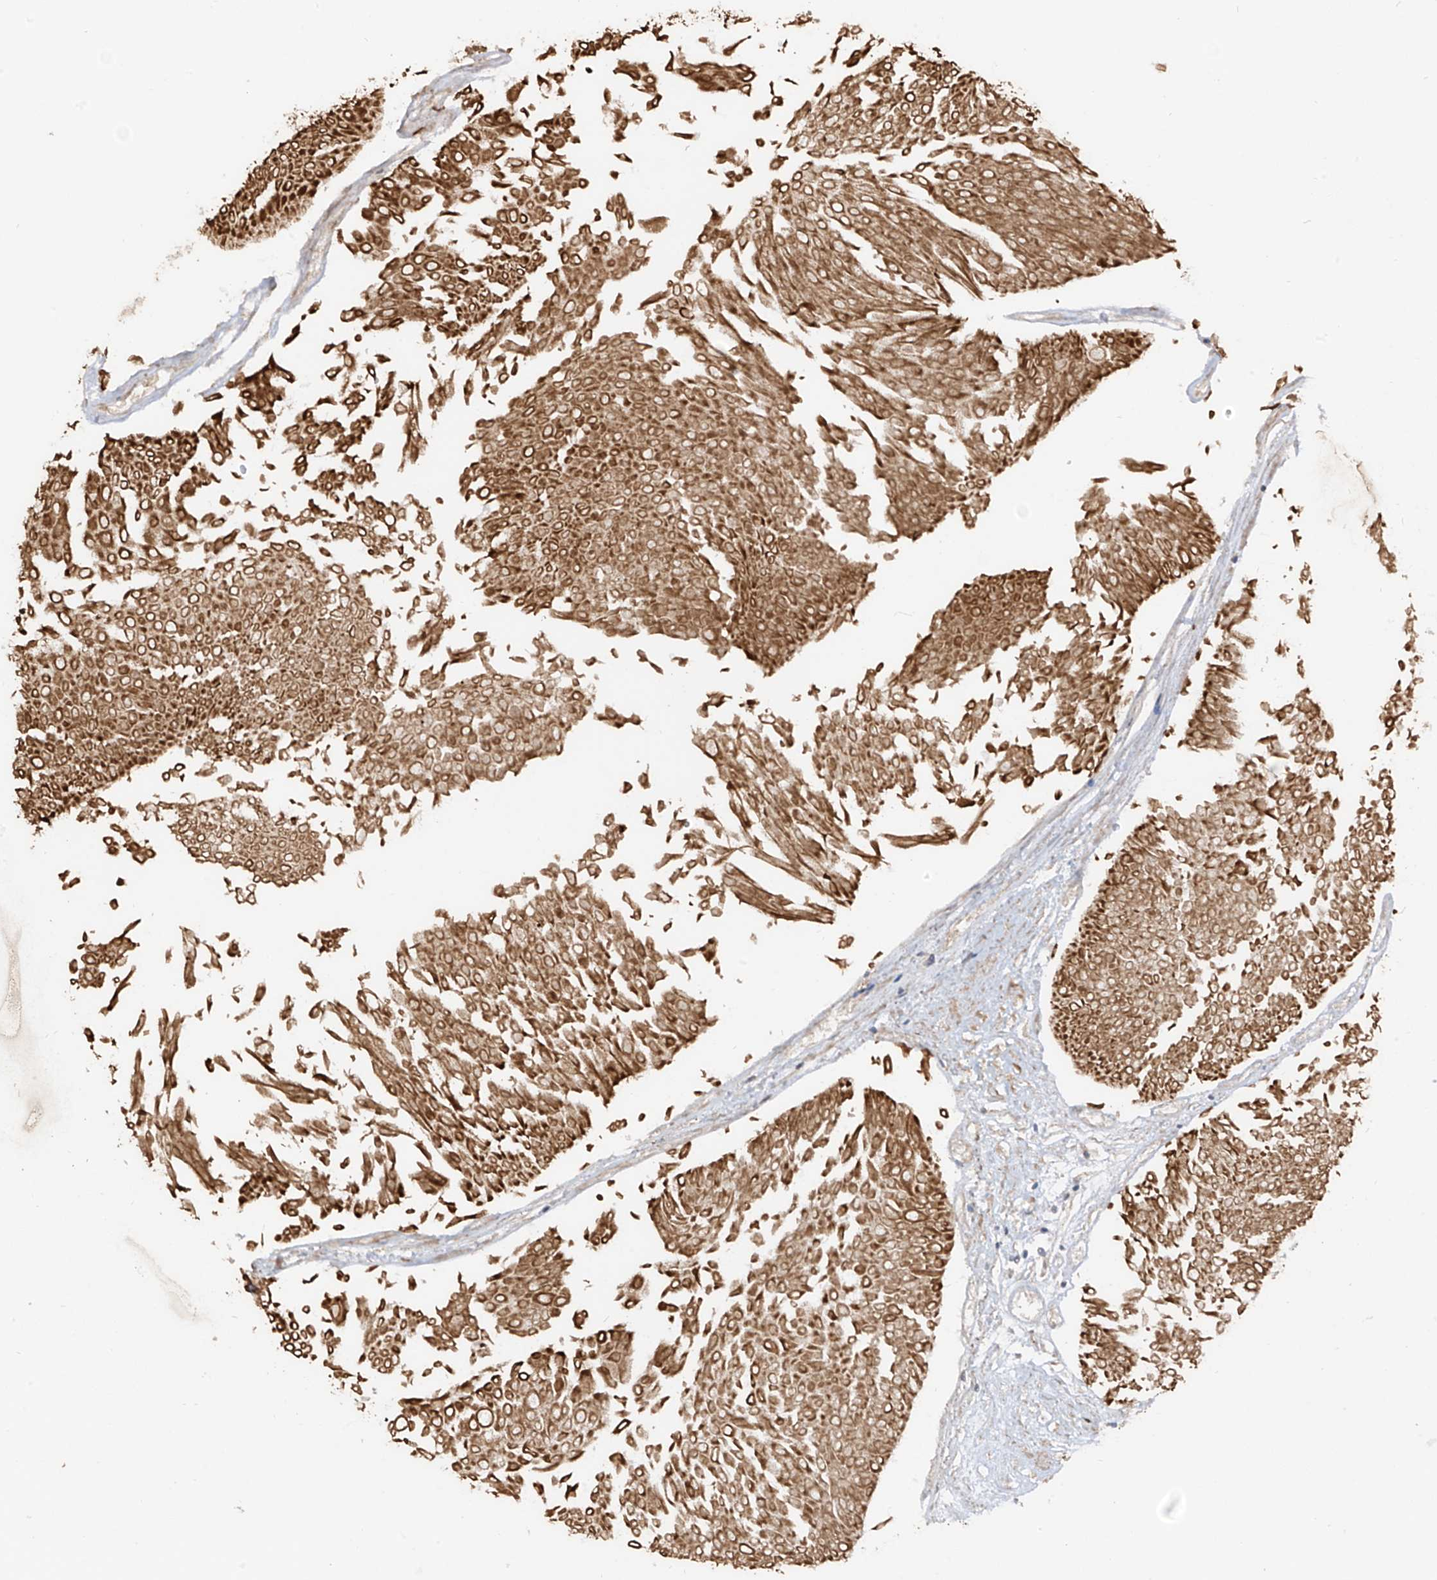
{"staining": {"intensity": "moderate", "quantity": ">75%", "location": "cytoplasmic/membranous"}, "tissue": "urothelial cancer", "cell_type": "Tumor cells", "image_type": "cancer", "snomed": [{"axis": "morphology", "description": "Urothelial carcinoma, Low grade"}, {"axis": "topography", "description": "Urinary bladder"}], "caption": "IHC micrograph of human low-grade urothelial carcinoma stained for a protein (brown), which shows medium levels of moderate cytoplasmic/membranous staining in approximately >75% of tumor cells.", "gene": "COLGALT2", "patient": {"sex": "male", "age": 67}}